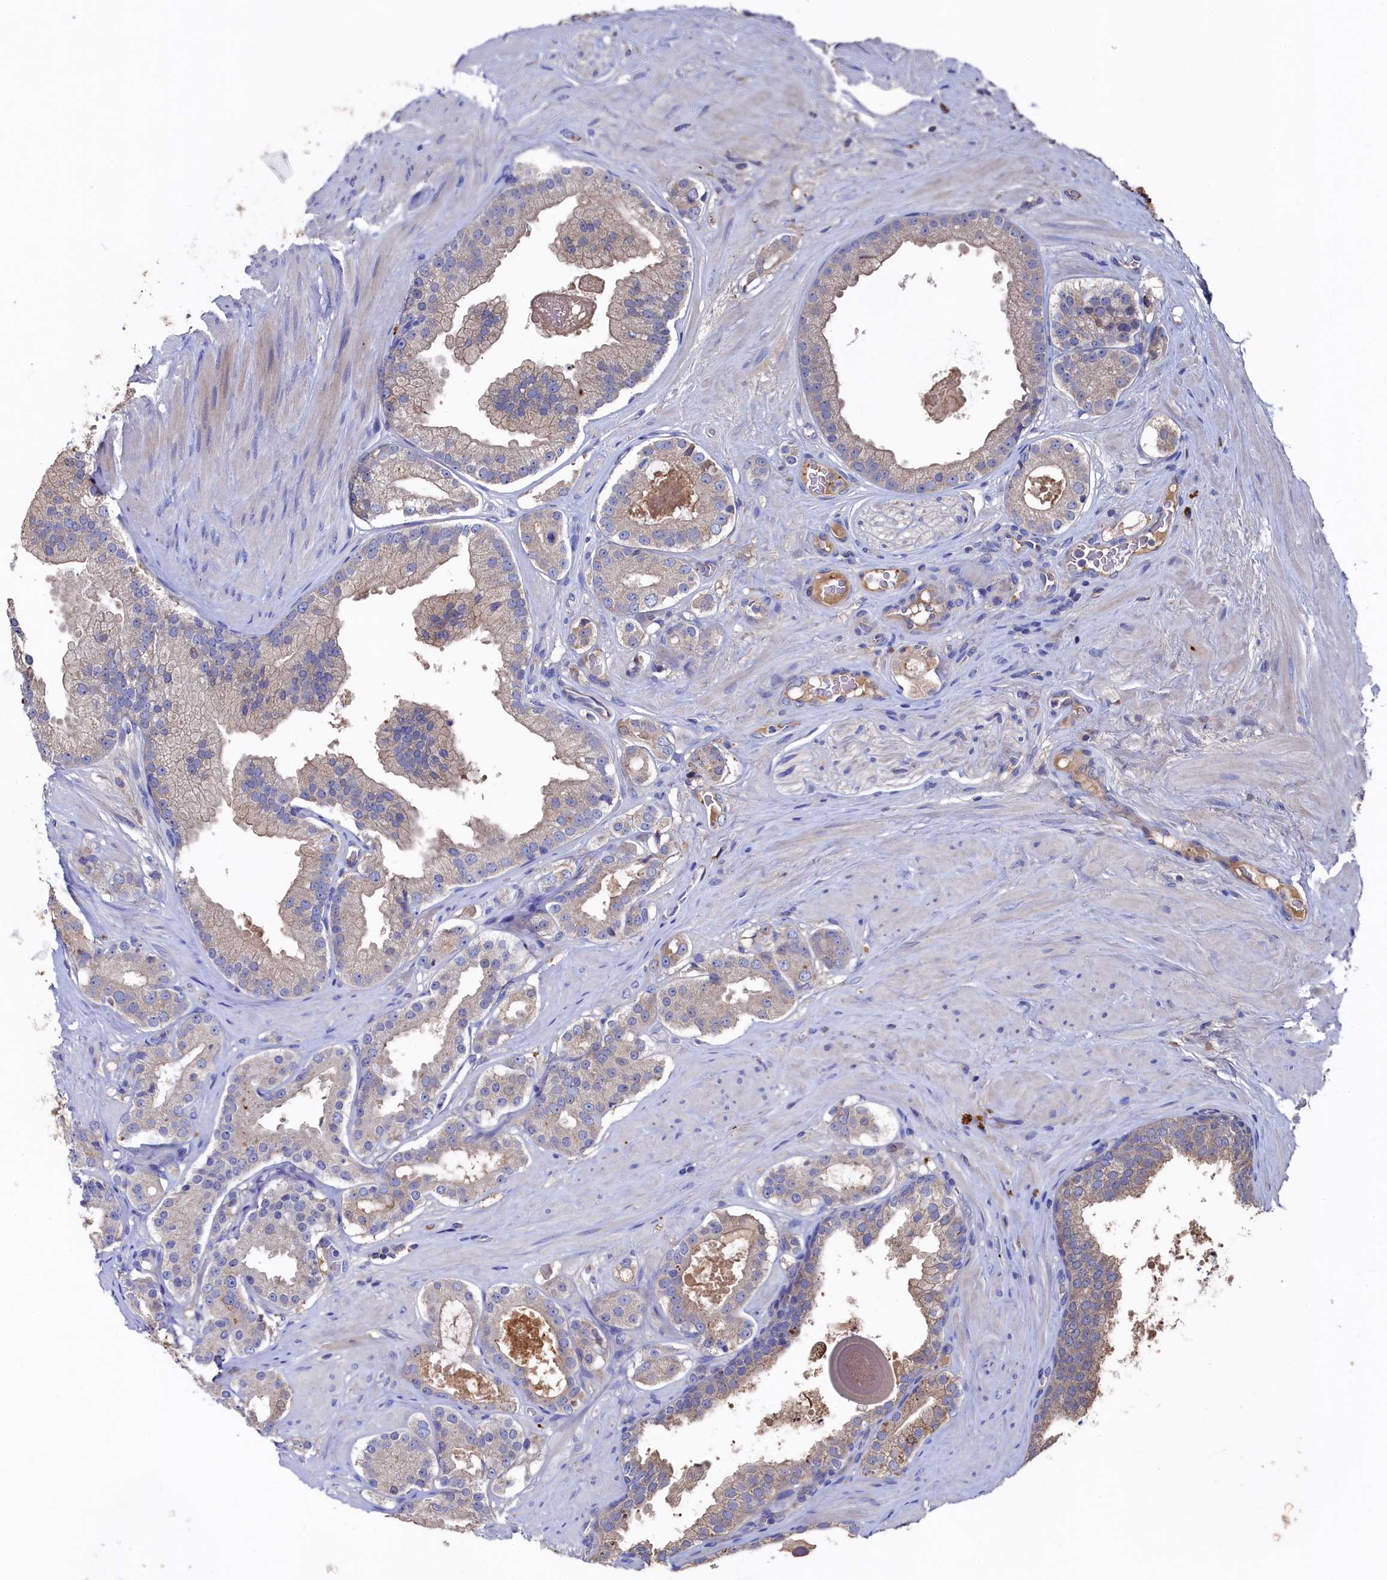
{"staining": {"intensity": "weak", "quantity": "25%-75%", "location": "cytoplasmic/membranous"}, "tissue": "prostate cancer", "cell_type": "Tumor cells", "image_type": "cancer", "snomed": [{"axis": "morphology", "description": "Adenocarcinoma, High grade"}, {"axis": "topography", "description": "Prostate"}], "caption": "Immunohistochemical staining of prostate high-grade adenocarcinoma shows low levels of weak cytoplasmic/membranous protein positivity in about 25%-75% of tumor cells.", "gene": "TK2", "patient": {"sex": "male", "age": 65}}